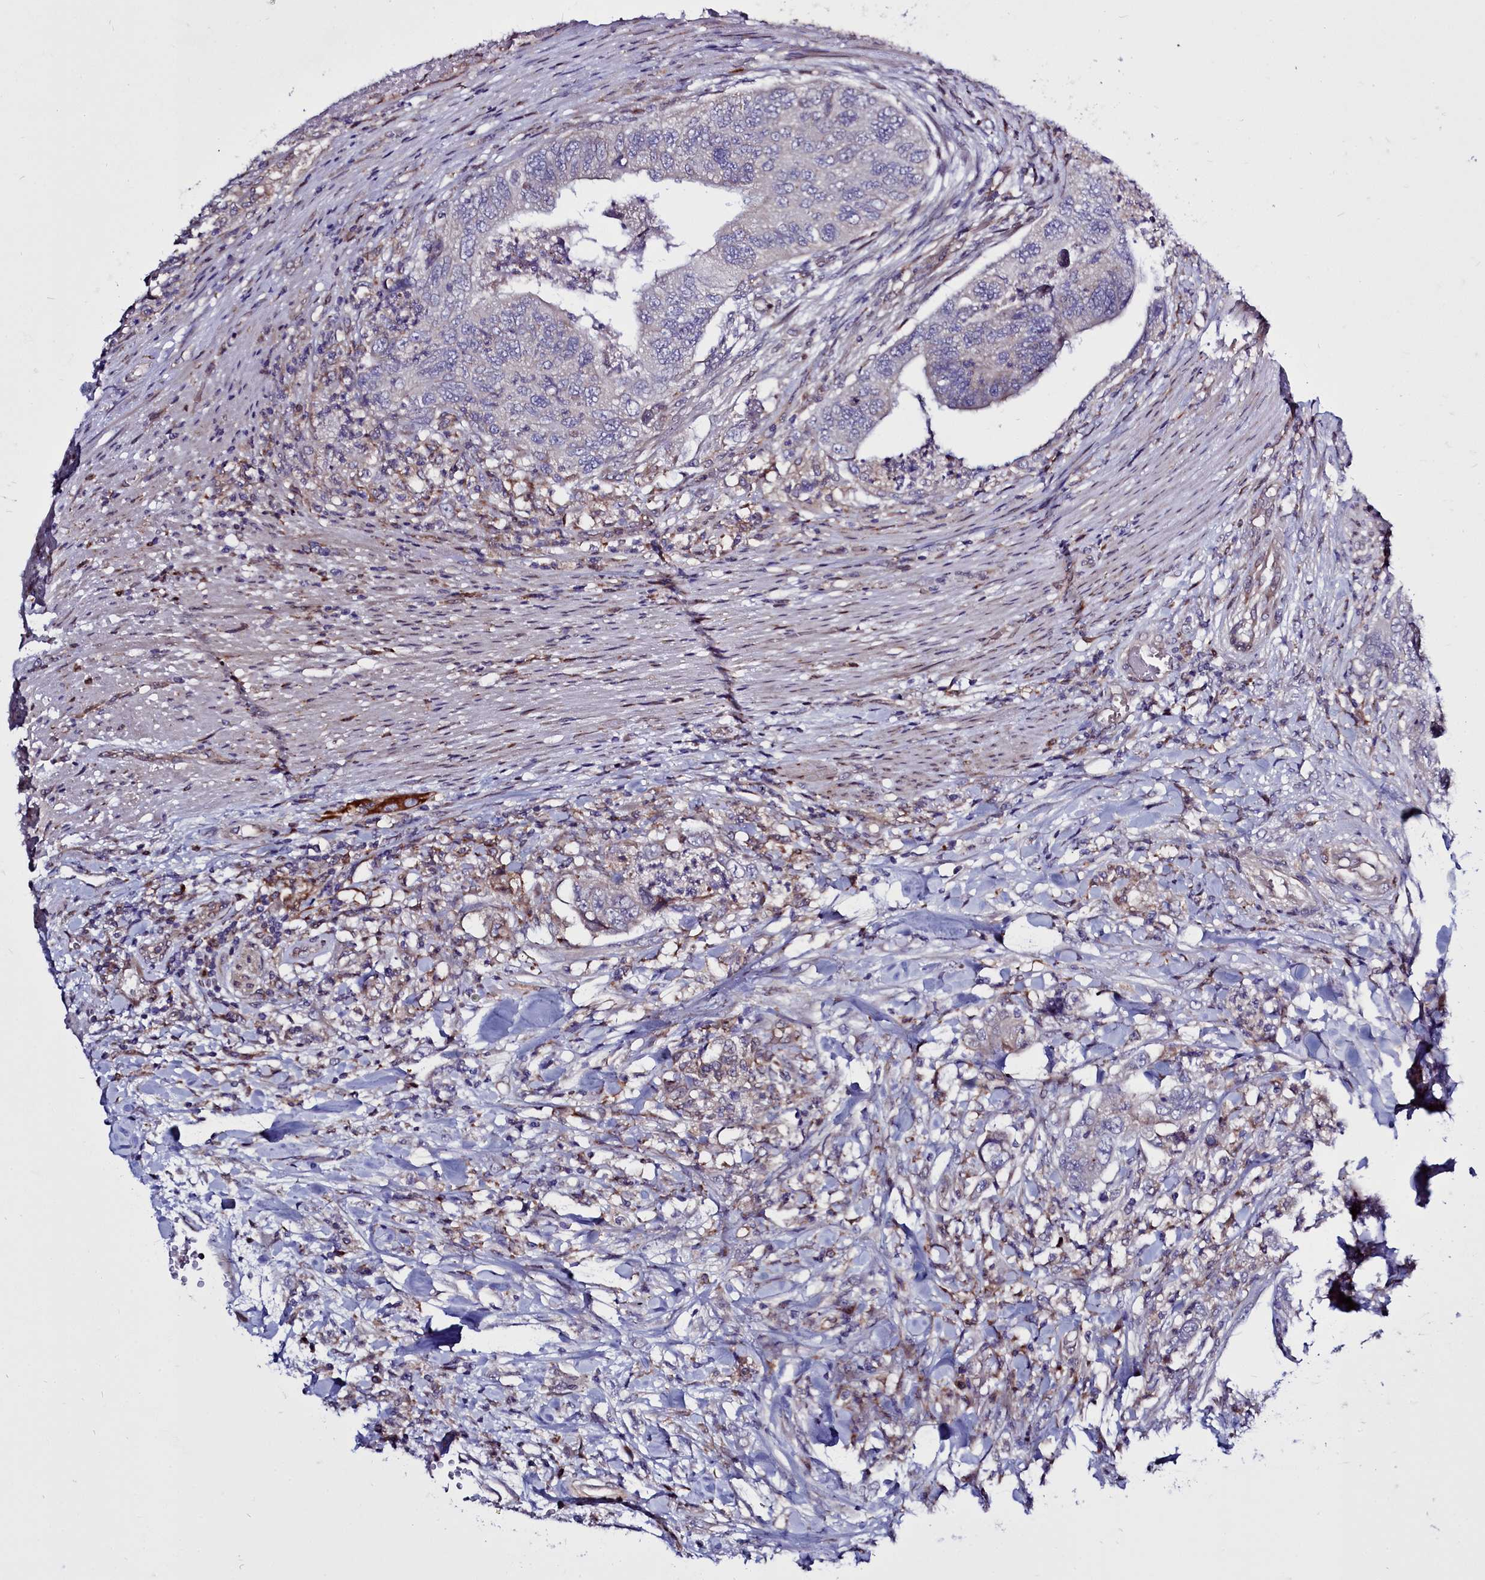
{"staining": {"intensity": "negative", "quantity": "none", "location": "none"}, "tissue": "colorectal cancer", "cell_type": "Tumor cells", "image_type": "cancer", "snomed": [{"axis": "morphology", "description": "Adenocarcinoma, NOS"}, {"axis": "topography", "description": "Rectum"}], "caption": "Histopathology image shows no significant protein expression in tumor cells of adenocarcinoma (colorectal).", "gene": "RAPGEF4", "patient": {"sex": "male", "age": 63}}